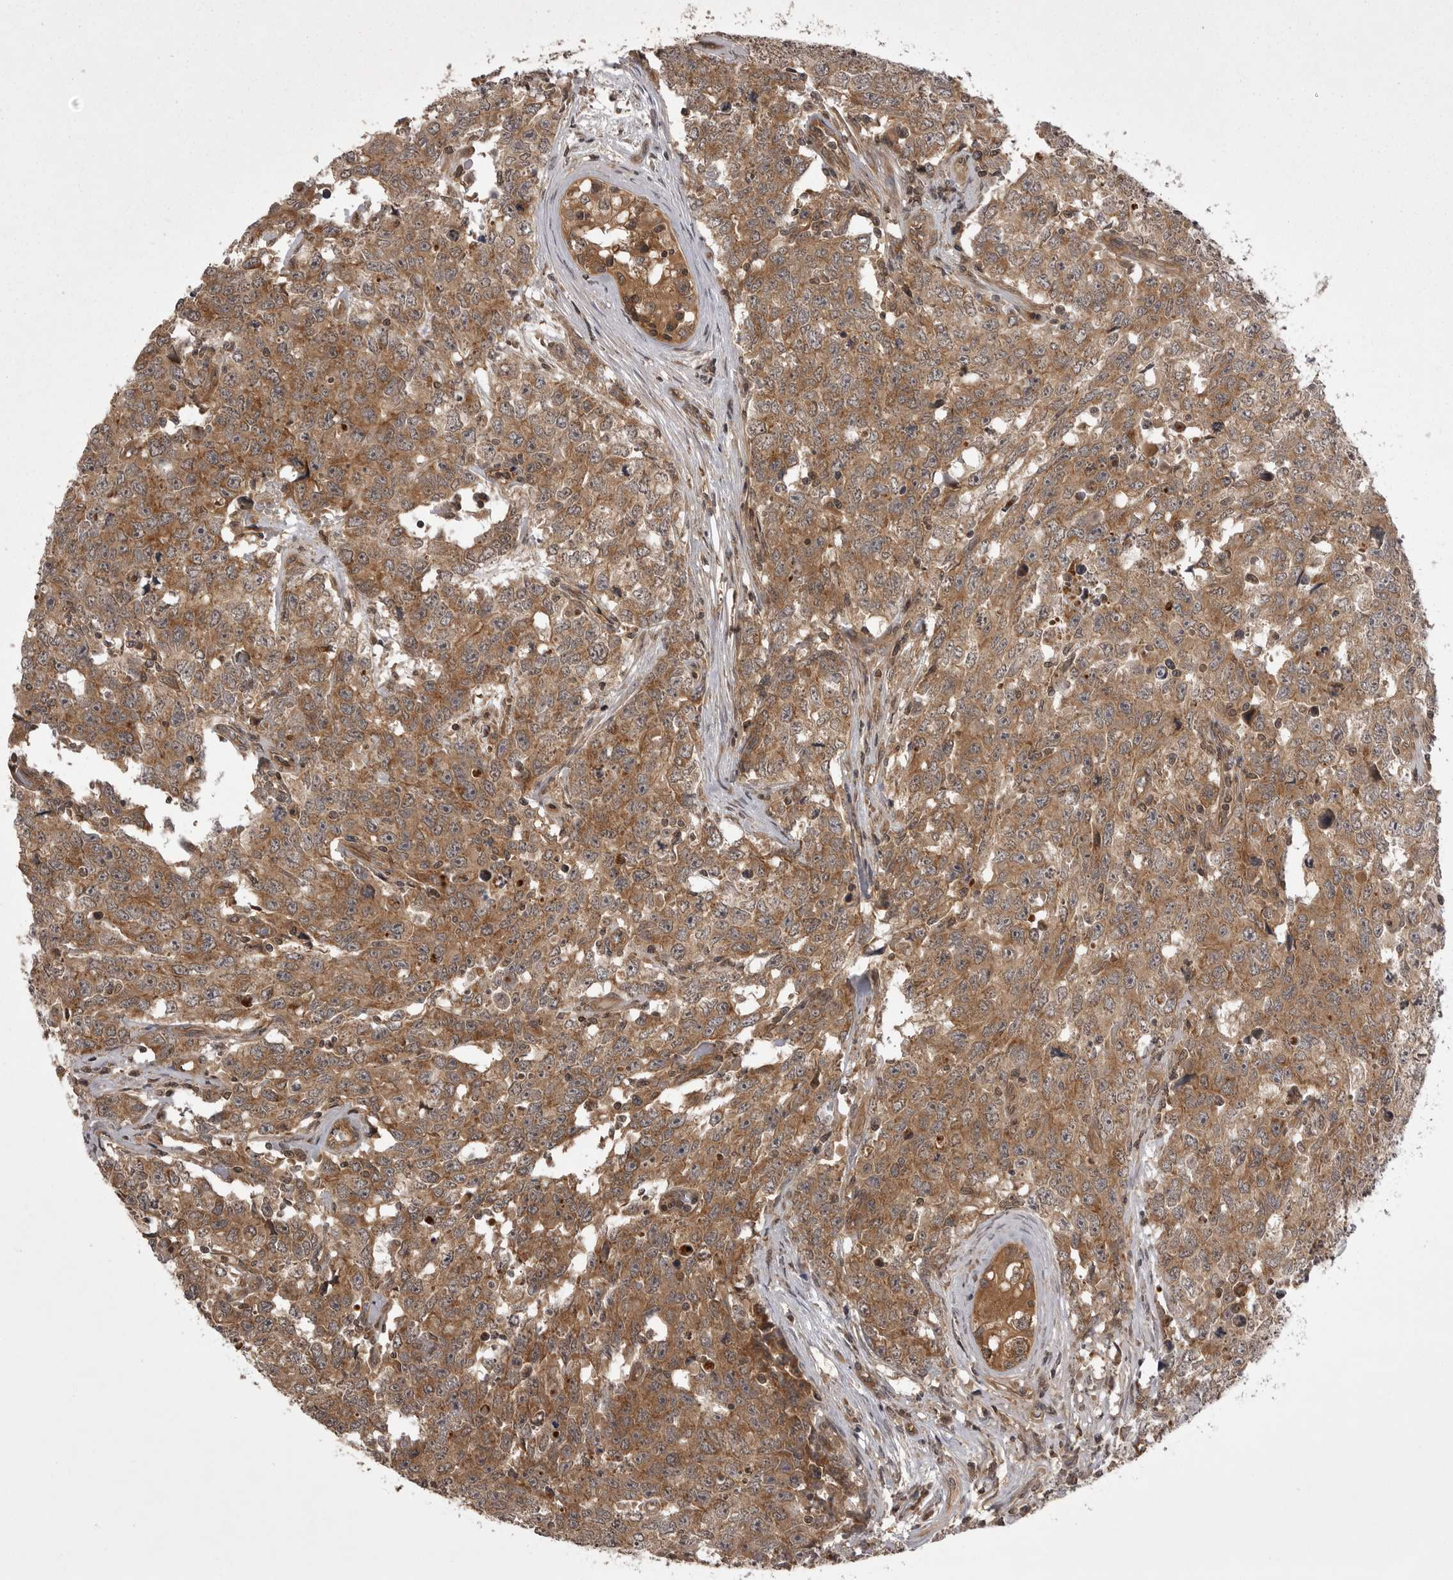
{"staining": {"intensity": "moderate", "quantity": ">75%", "location": "cytoplasmic/membranous"}, "tissue": "testis cancer", "cell_type": "Tumor cells", "image_type": "cancer", "snomed": [{"axis": "morphology", "description": "Carcinoma, Embryonal, NOS"}, {"axis": "topography", "description": "Testis"}], "caption": "A brown stain shows moderate cytoplasmic/membranous staining of a protein in testis cancer (embryonal carcinoma) tumor cells. (IHC, brightfield microscopy, high magnification).", "gene": "STK24", "patient": {"sex": "male", "age": 28}}